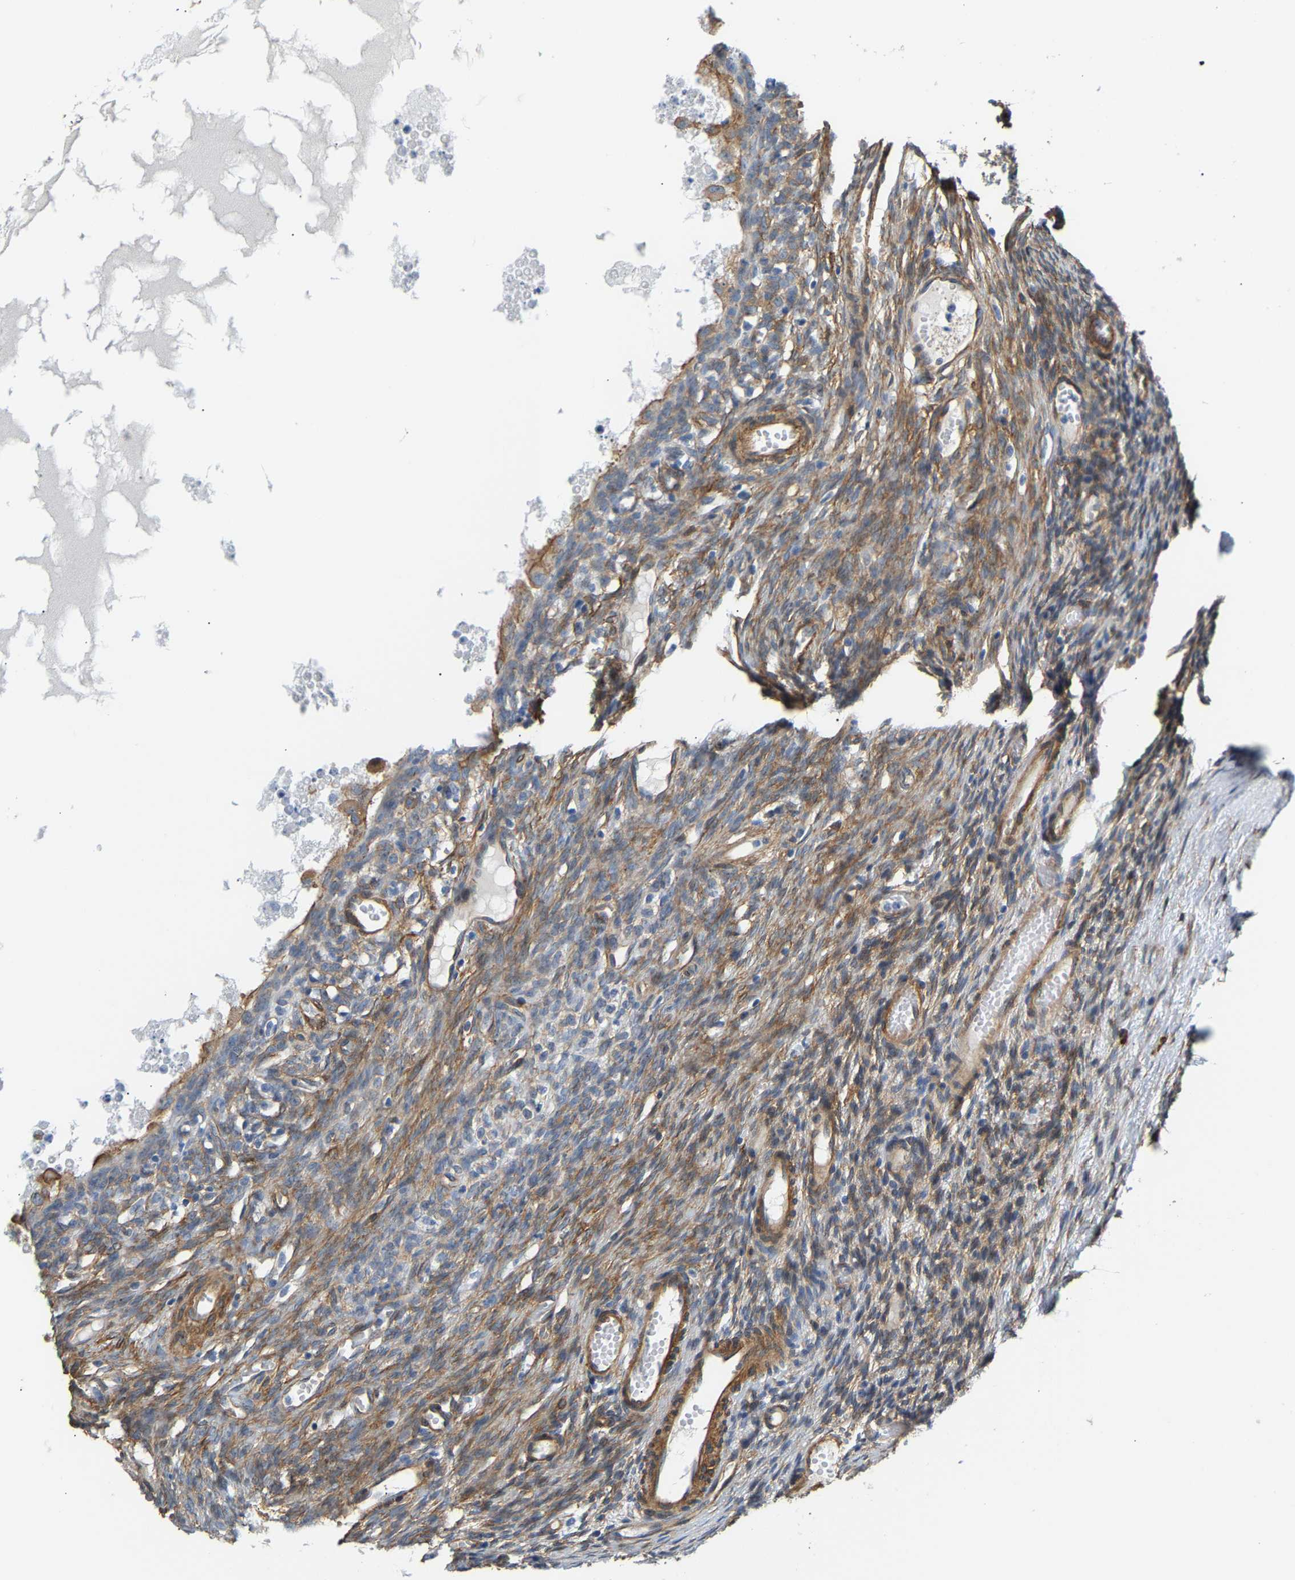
{"staining": {"intensity": "moderate", "quantity": ">75%", "location": "cytoplasmic/membranous"}, "tissue": "ovary", "cell_type": "Ovarian stroma cells", "image_type": "normal", "snomed": [{"axis": "morphology", "description": "Normal tissue, NOS"}, {"axis": "topography", "description": "Ovary"}], "caption": "Immunohistochemistry (IHC) staining of benign ovary, which demonstrates medium levels of moderate cytoplasmic/membranous expression in approximately >75% of ovarian stroma cells indicating moderate cytoplasmic/membranous protein staining. The staining was performed using DAB (3,3'-diaminobenzidine) (brown) for protein detection and nuclei were counterstained in hematoxylin (blue).", "gene": "PAWR", "patient": {"sex": "female", "age": 35}}